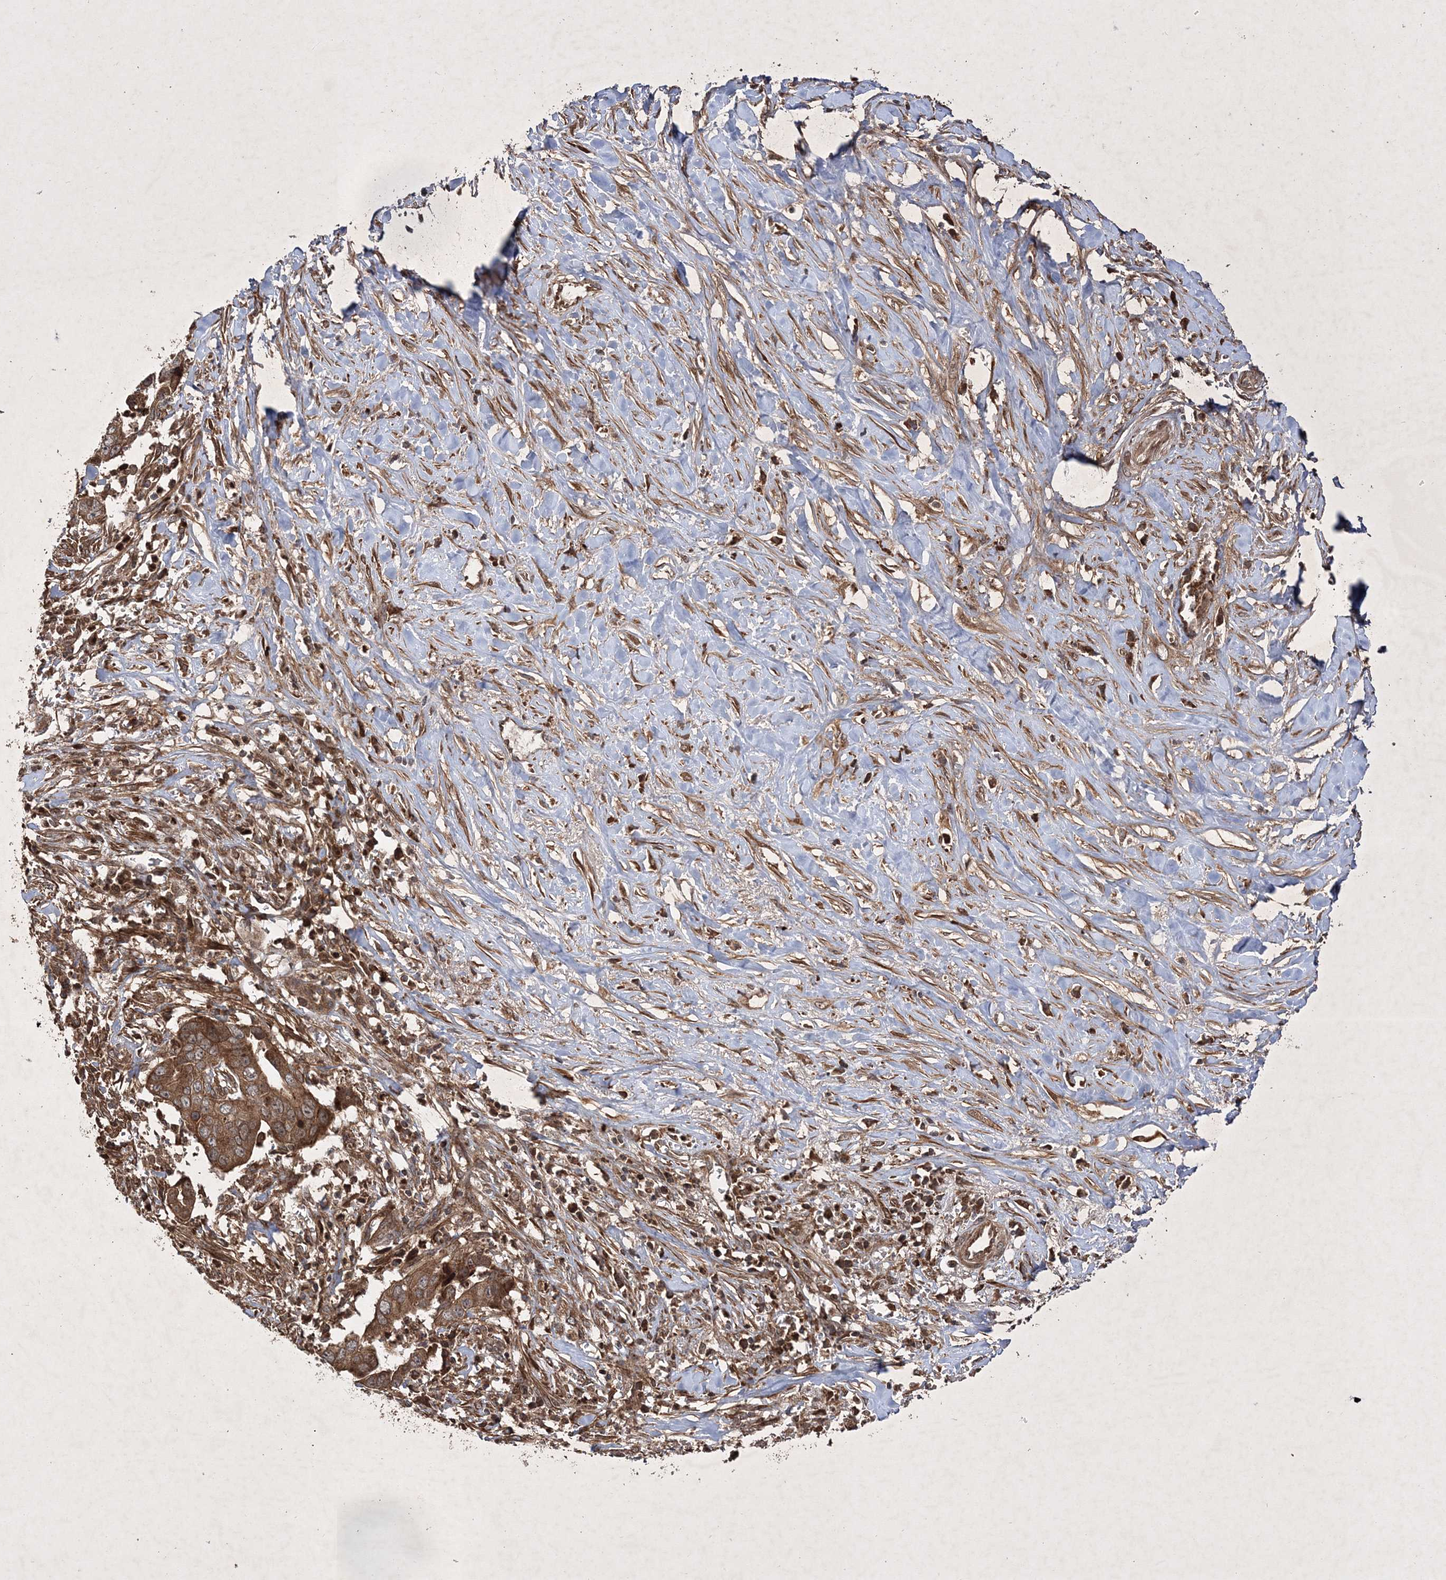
{"staining": {"intensity": "strong", "quantity": ">75%", "location": "cytoplasmic/membranous"}, "tissue": "liver cancer", "cell_type": "Tumor cells", "image_type": "cancer", "snomed": [{"axis": "morphology", "description": "Cholangiocarcinoma"}, {"axis": "topography", "description": "Liver"}], "caption": "Immunohistochemical staining of liver cancer (cholangiocarcinoma) reveals high levels of strong cytoplasmic/membranous expression in approximately >75% of tumor cells.", "gene": "DNAJC13", "patient": {"sex": "female", "age": 79}}